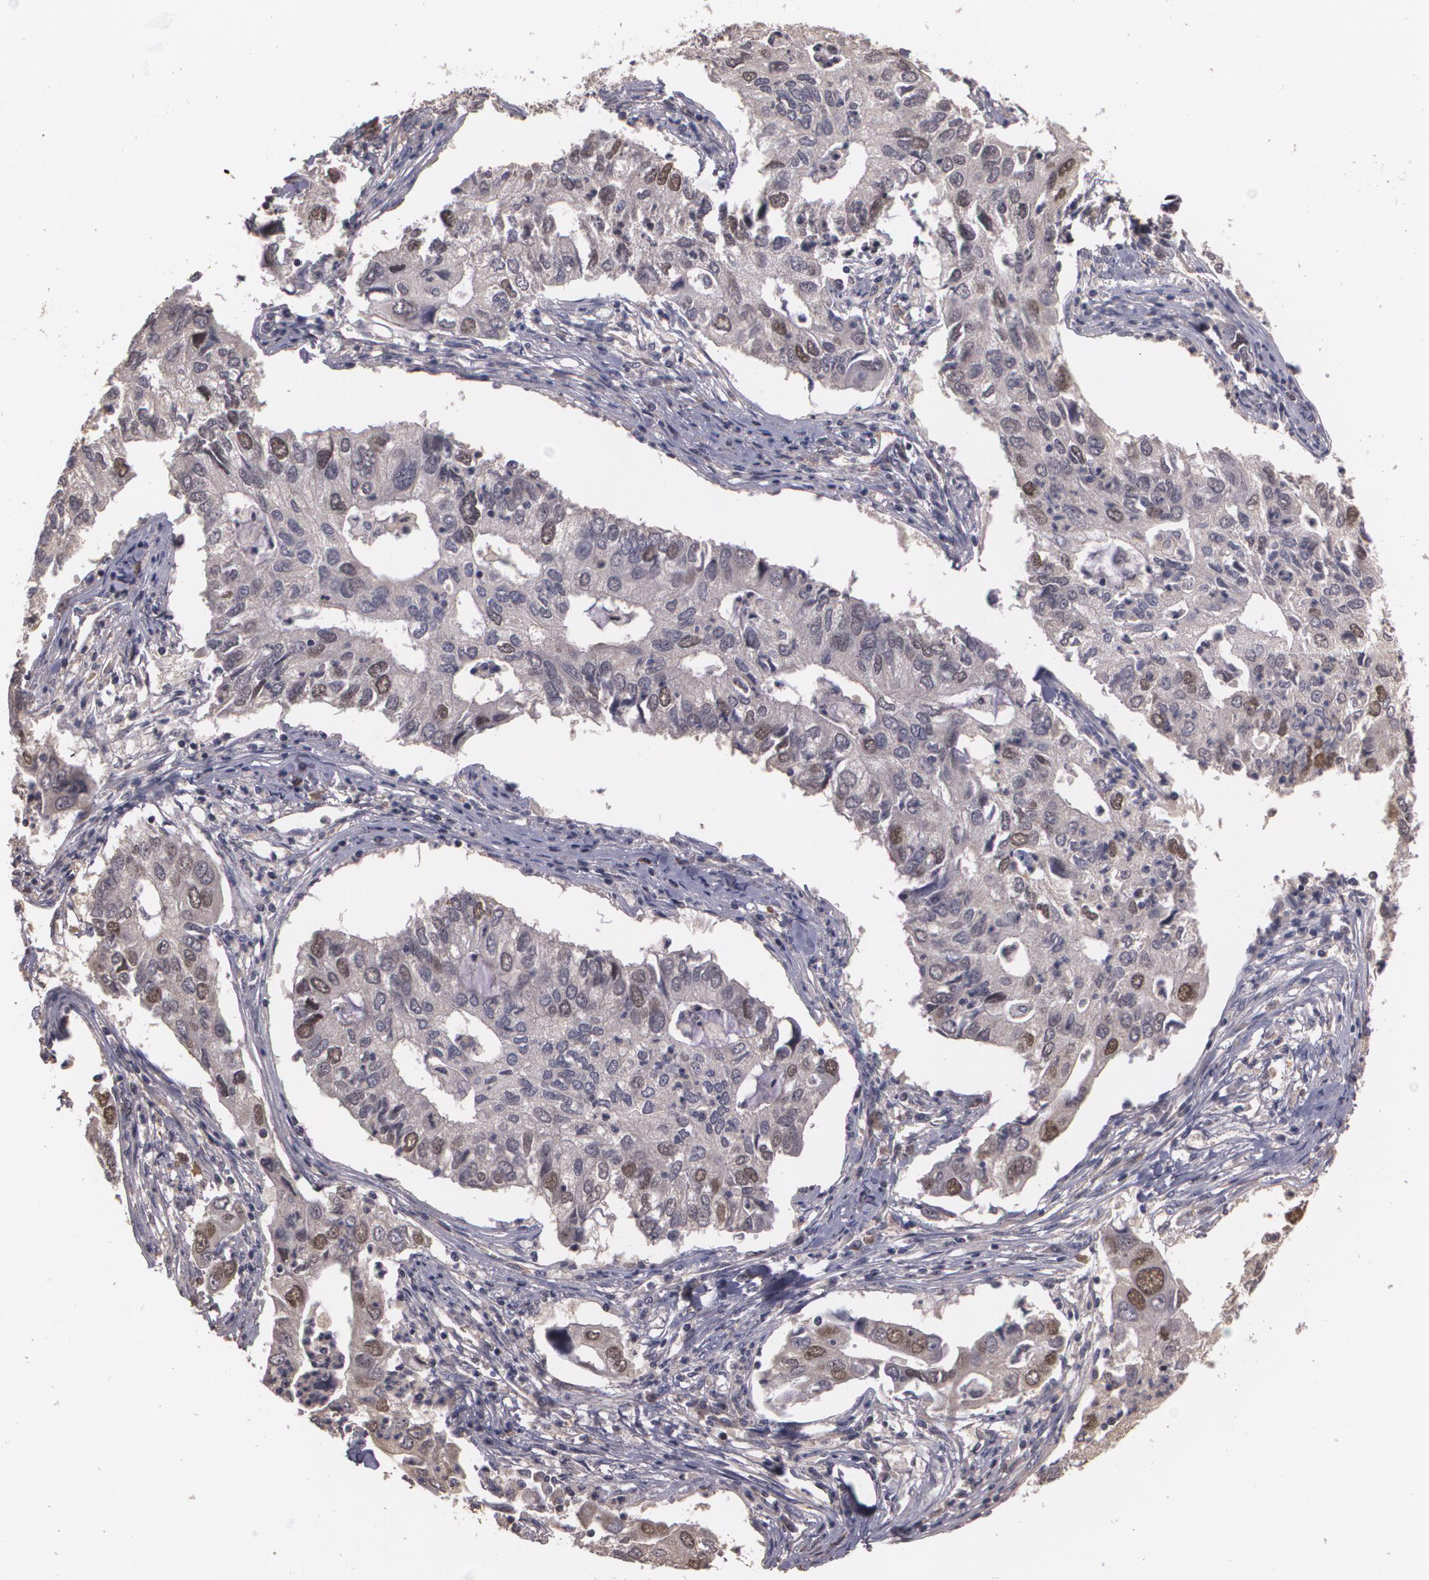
{"staining": {"intensity": "moderate", "quantity": "<25%", "location": "nuclear"}, "tissue": "lung cancer", "cell_type": "Tumor cells", "image_type": "cancer", "snomed": [{"axis": "morphology", "description": "Adenocarcinoma, NOS"}, {"axis": "topography", "description": "Lung"}], "caption": "The histopathology image shows immunohistochemical staining of lung cancer. There is moderate nuclear positivity is appreciated in approximately <25% of tumor cells. Immunohistochemistry (ihc) stains the protein of interest in brown and the nuclei are stained blue.", "gene": "BRCA1", "patient": {"sex": "male", "age": 48}}